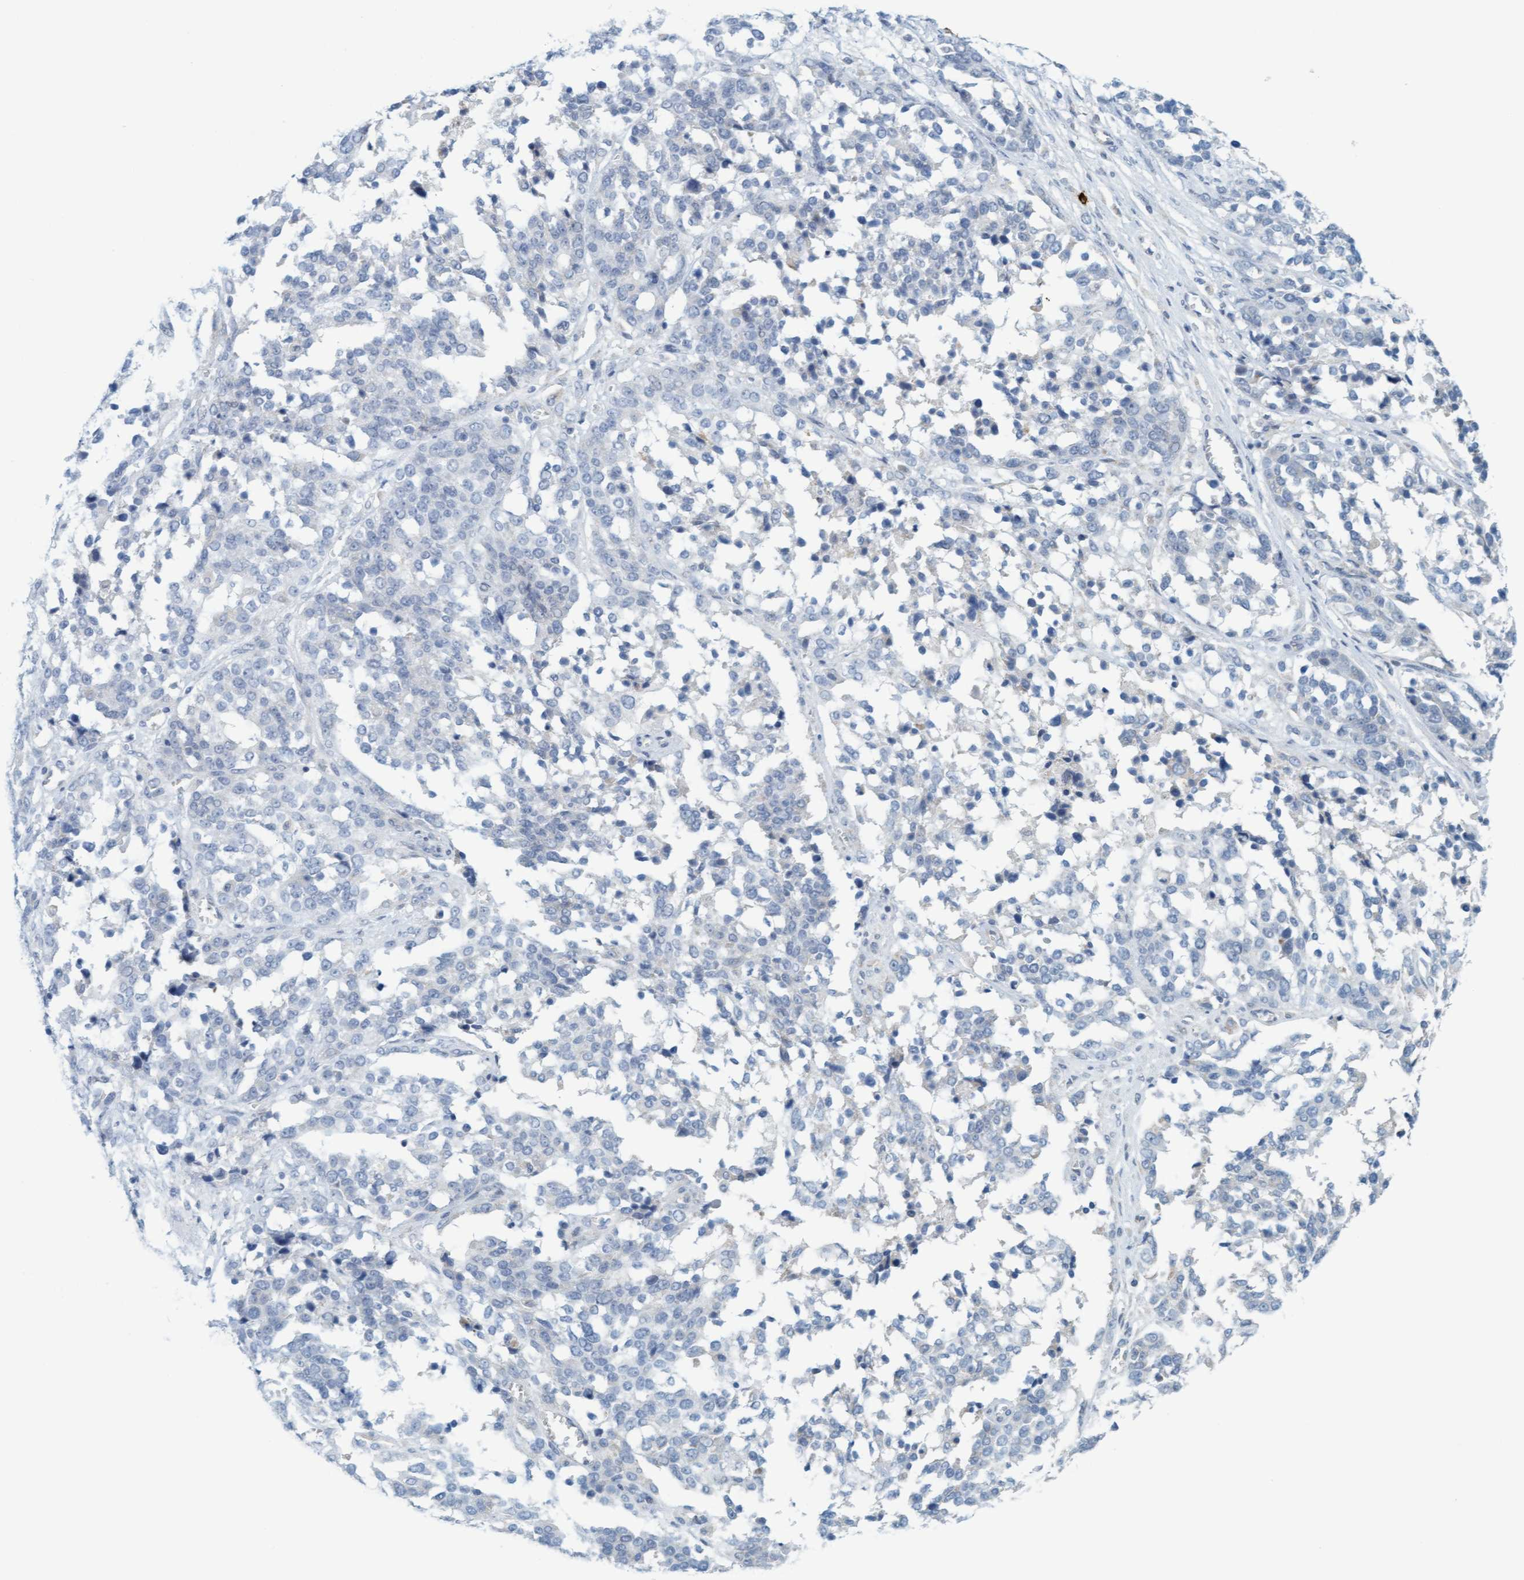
{"staining": {"intensity": "negative", "quantity": "none", "location": "none"}, "tissue": "ovarian cancer", "cell_type": "Tumor cells", "image_type": "cancer", "snomed": [{"axis": "morphology", "description": "Cystadenocarcinoma, serous, NOS"}, {"axis": "topography", "description": "Ovary"}], "caption": "There is no significant expression in tumor cells of ovarian cancer (serous cystadenocarcinoma).", "gene": "CPA3", "patient": {"sex": "female", "age": 44}}